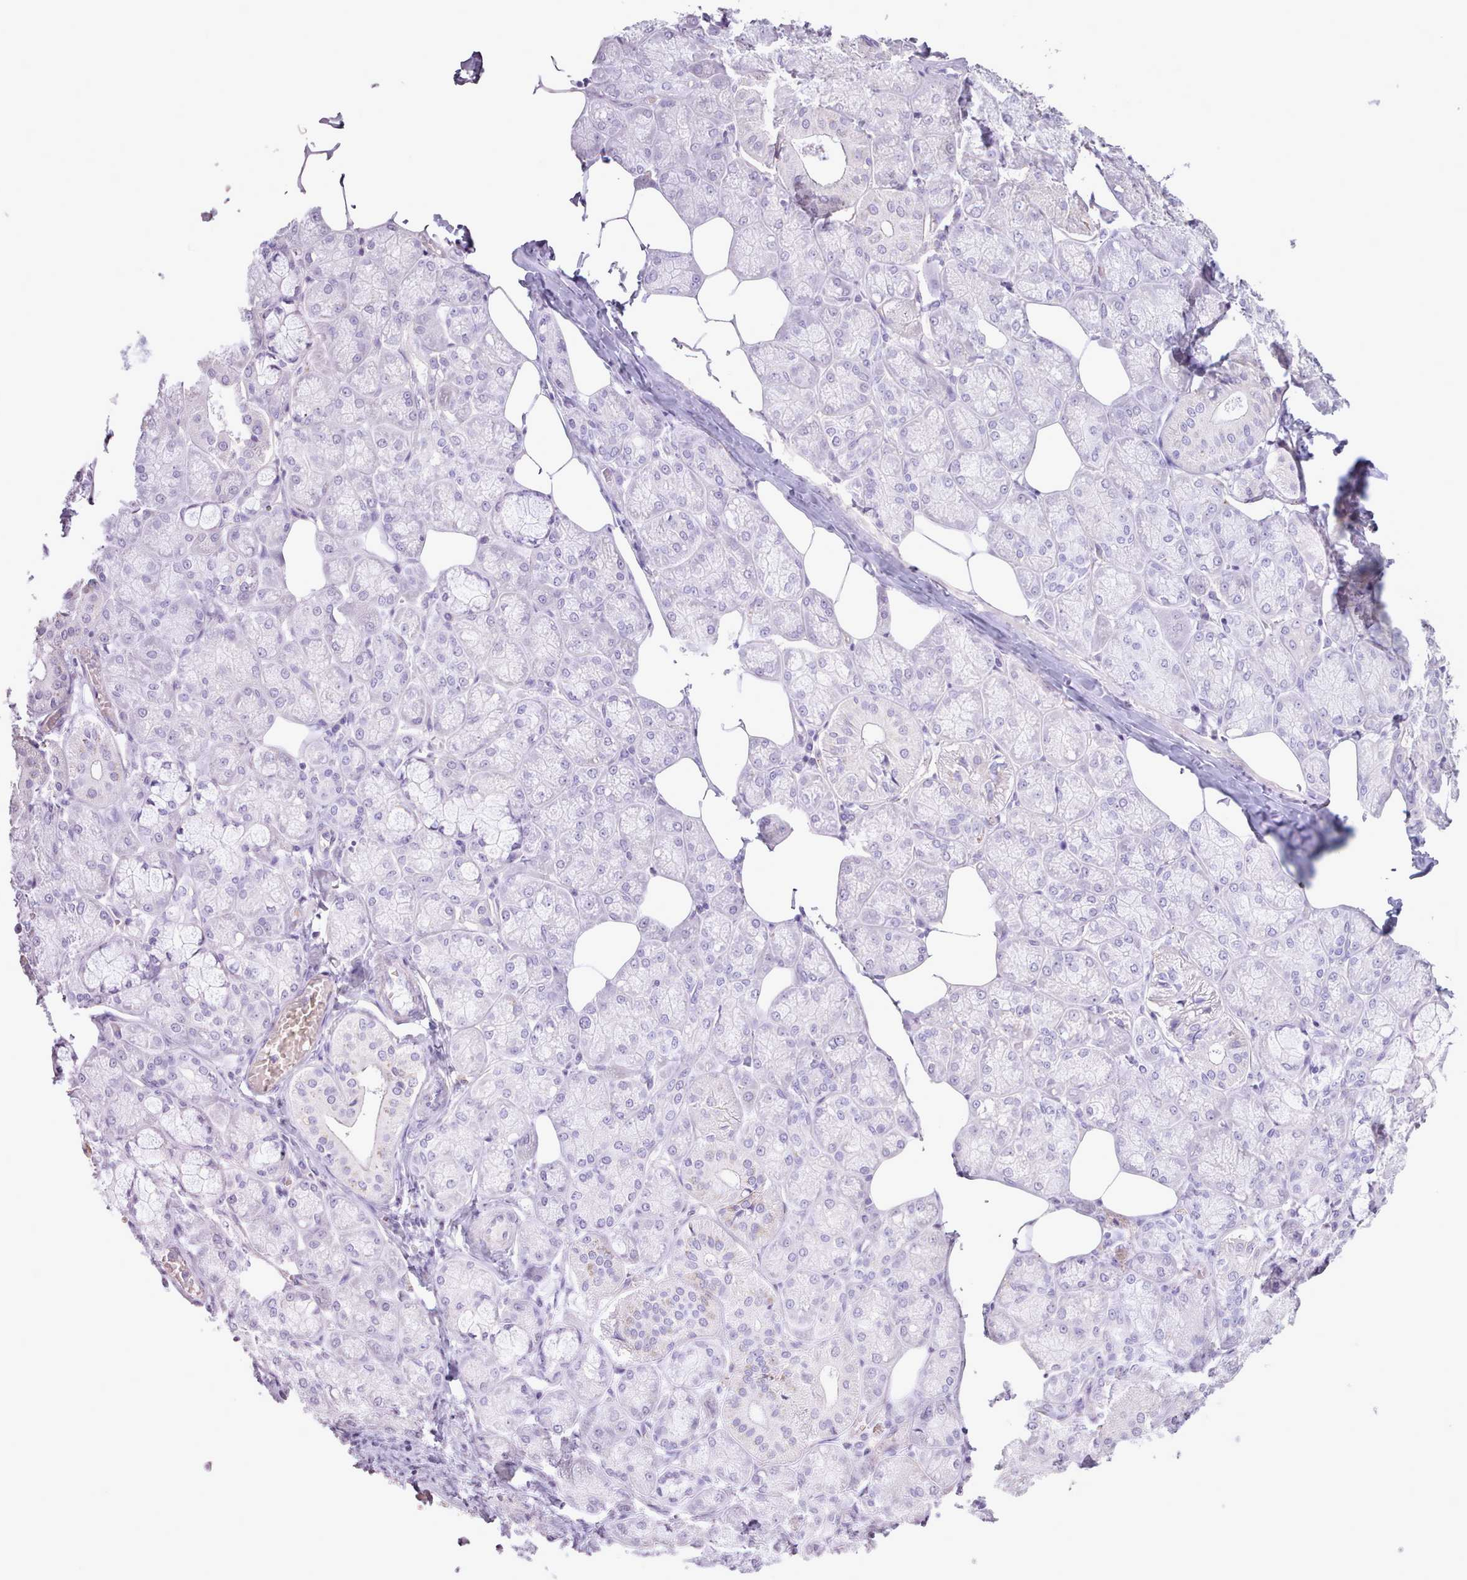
{"staining": {"intensity": "negative", "quantity": "none", "location": "none"}, "tissue": "salivary gland", "cell_type": "Glandular cells", "image_type": "normal", "snomed": [{"axis": "morphology", "description": "Normal tissue, NOS"}, {"axis": "topography", "description": "Salivary gland"}], "caption": "Unremarkable salivary gland was stained to show a protein in brown. There is no significant staining in glandular cells. Brightfield microscopy of immunohistochemistry stained with DAB (brown) and hematoxylin (blue), captured at high magnification.", "gene": "ATRAID", "patient": {"sex": "male", "age": 74}}